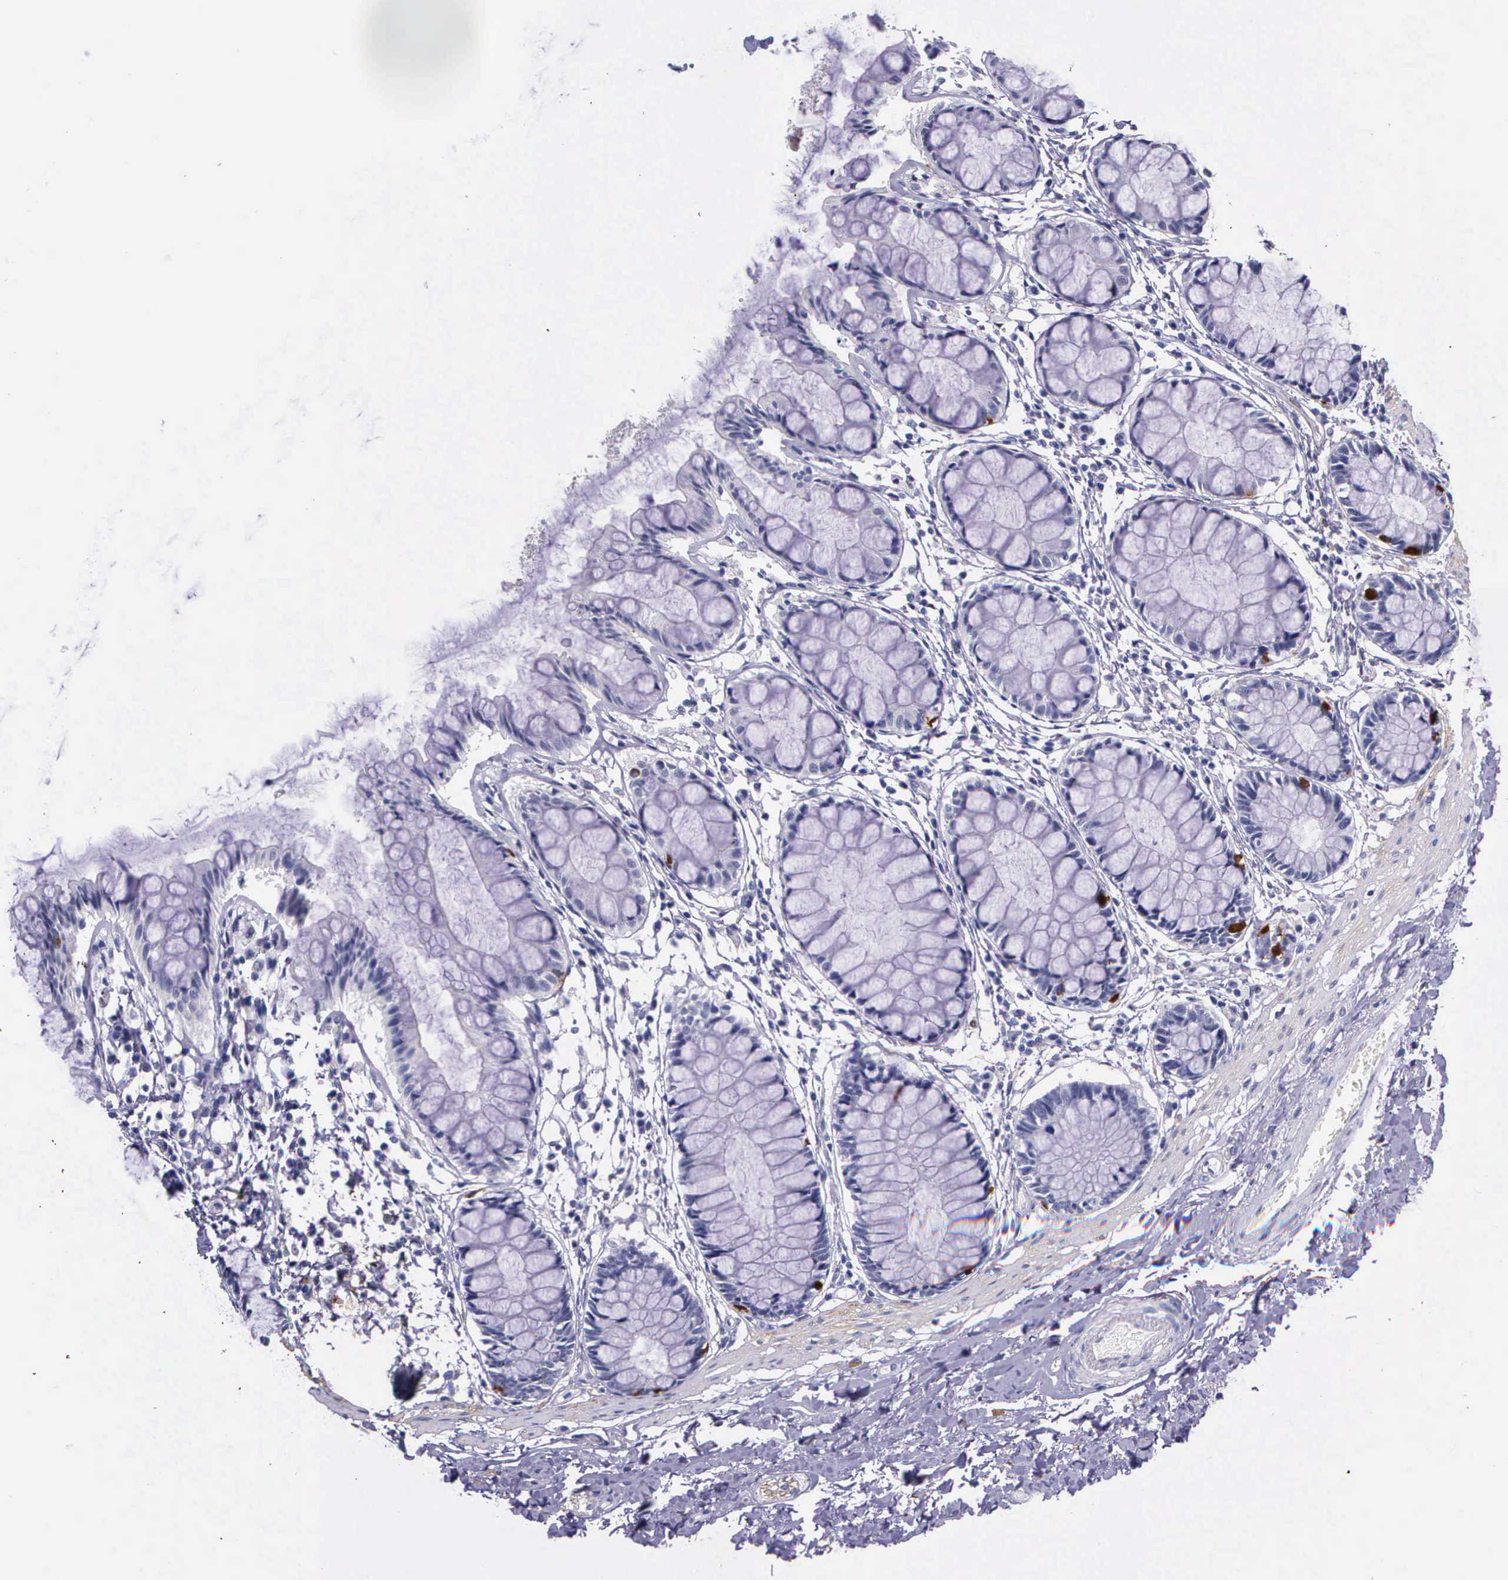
{"staining": {"intensity": "negative", "quantity": "none", "location": "none"}, "tissue": "rectum", "cell_type": "Glandular cells", "image_type": "normal", "snomed": [{"axis": "morphology", "description": "Normal tissue, NOS"}, {"axis": "topography", "description": "Rectum"}], "caption": "Histopathology image shows no significant protein expression in glandular cells of benign rectum. (Immunohistochemistry (ihc), brightfield microscopy, high magnification).", "gene": "AHNAK2", "patient": {"sex": "male", "age": 86}}